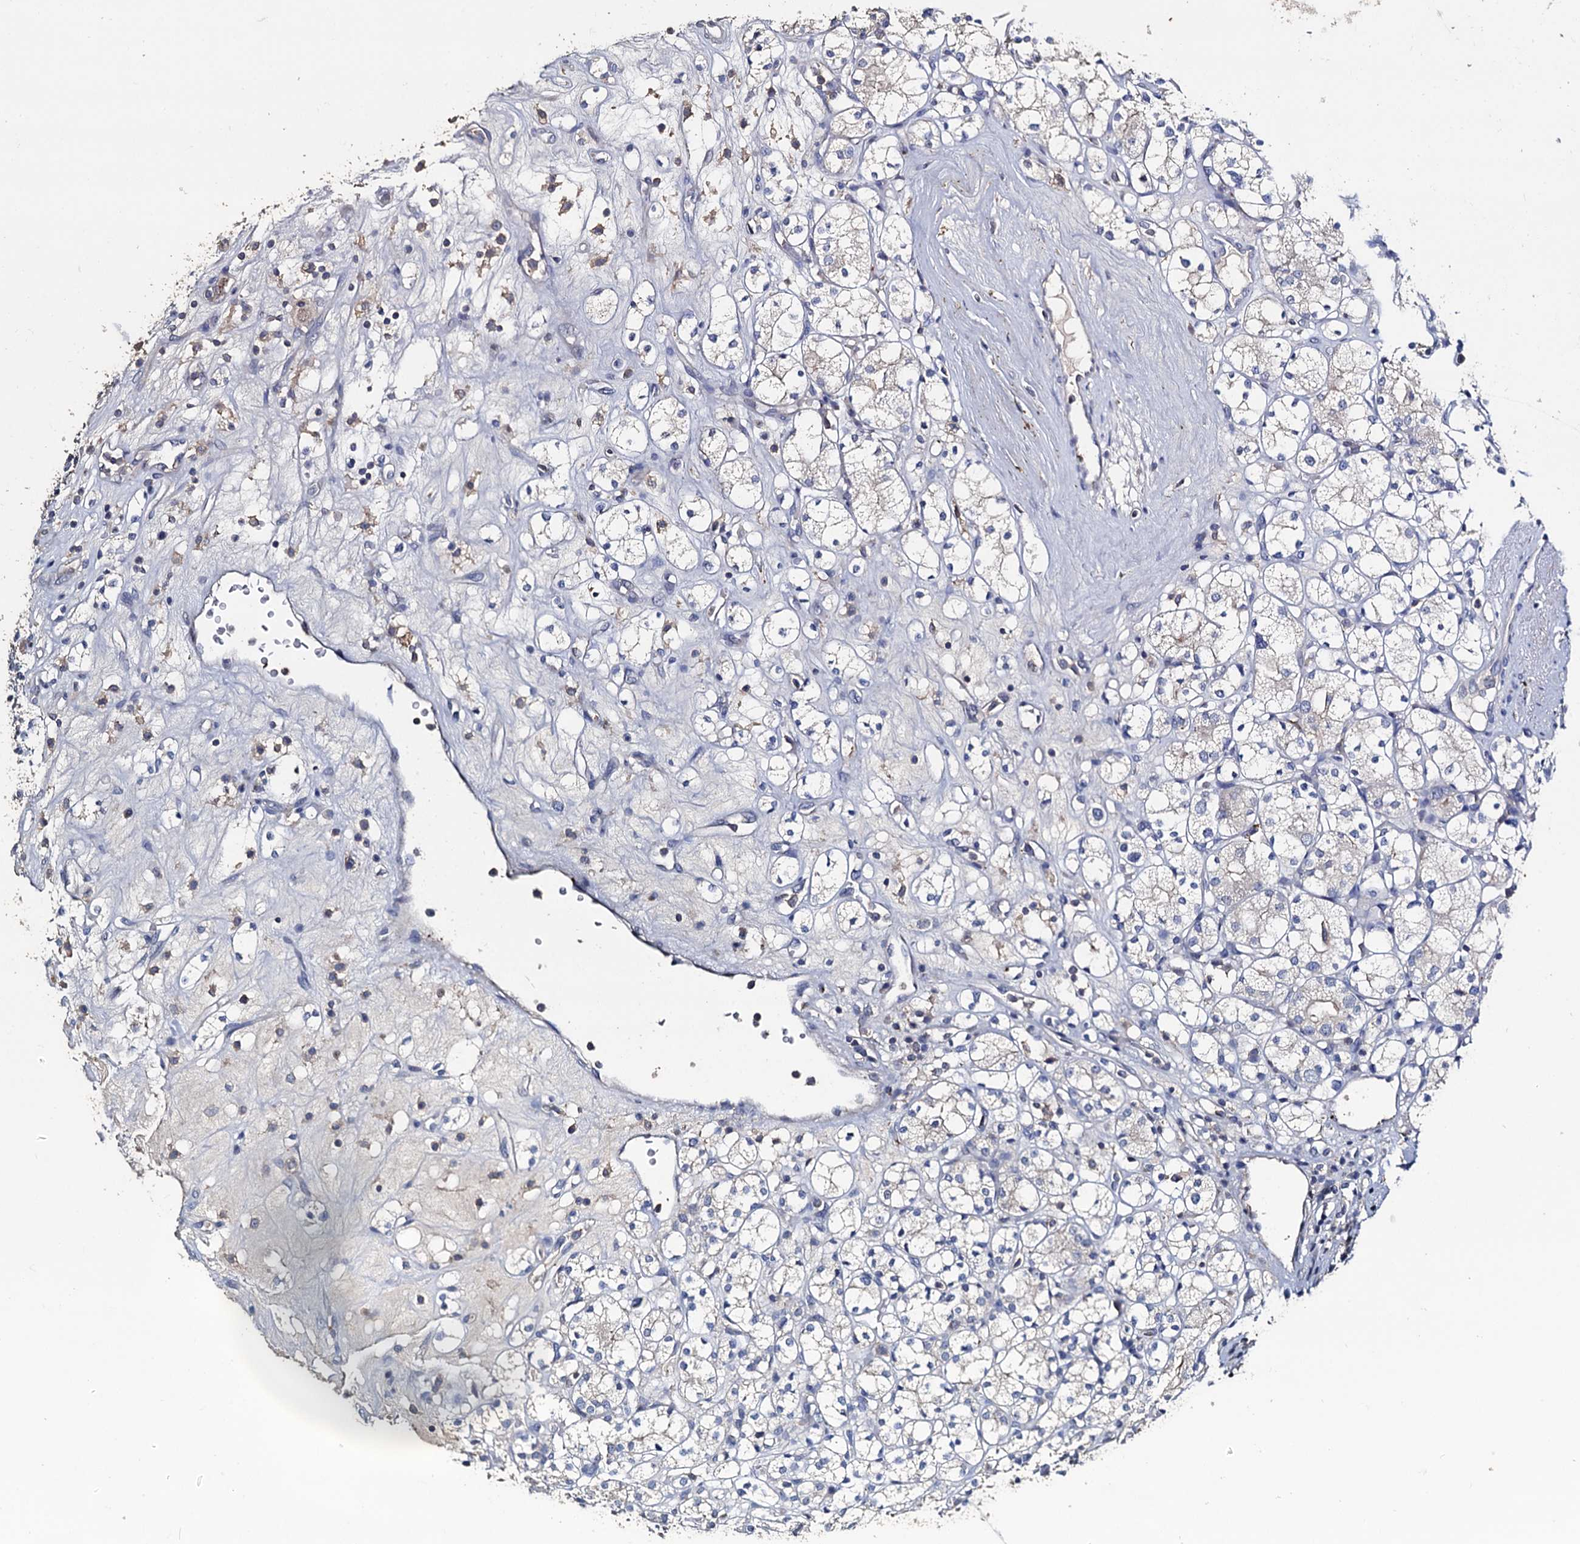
{"staining": {"intensity": "negative", "quantity": "none", "location": "none"}, "tissue": "renal cancer", "cell_type": "Tumor cells", "image_type": "cancer", "snomed": [{"axis": "morphology", "description": "Adenocarcinoma, NOS"}, {"axis": "topography", "description": "Kidney"}], "caption": "A high-resolution image shows immunohistochemistry staining of adenocarcinoma (renal), which exhibits no significant positivity in tumor cells.", "gene": "DNAH6", "patient": {"sex": "male", "age": 77}}